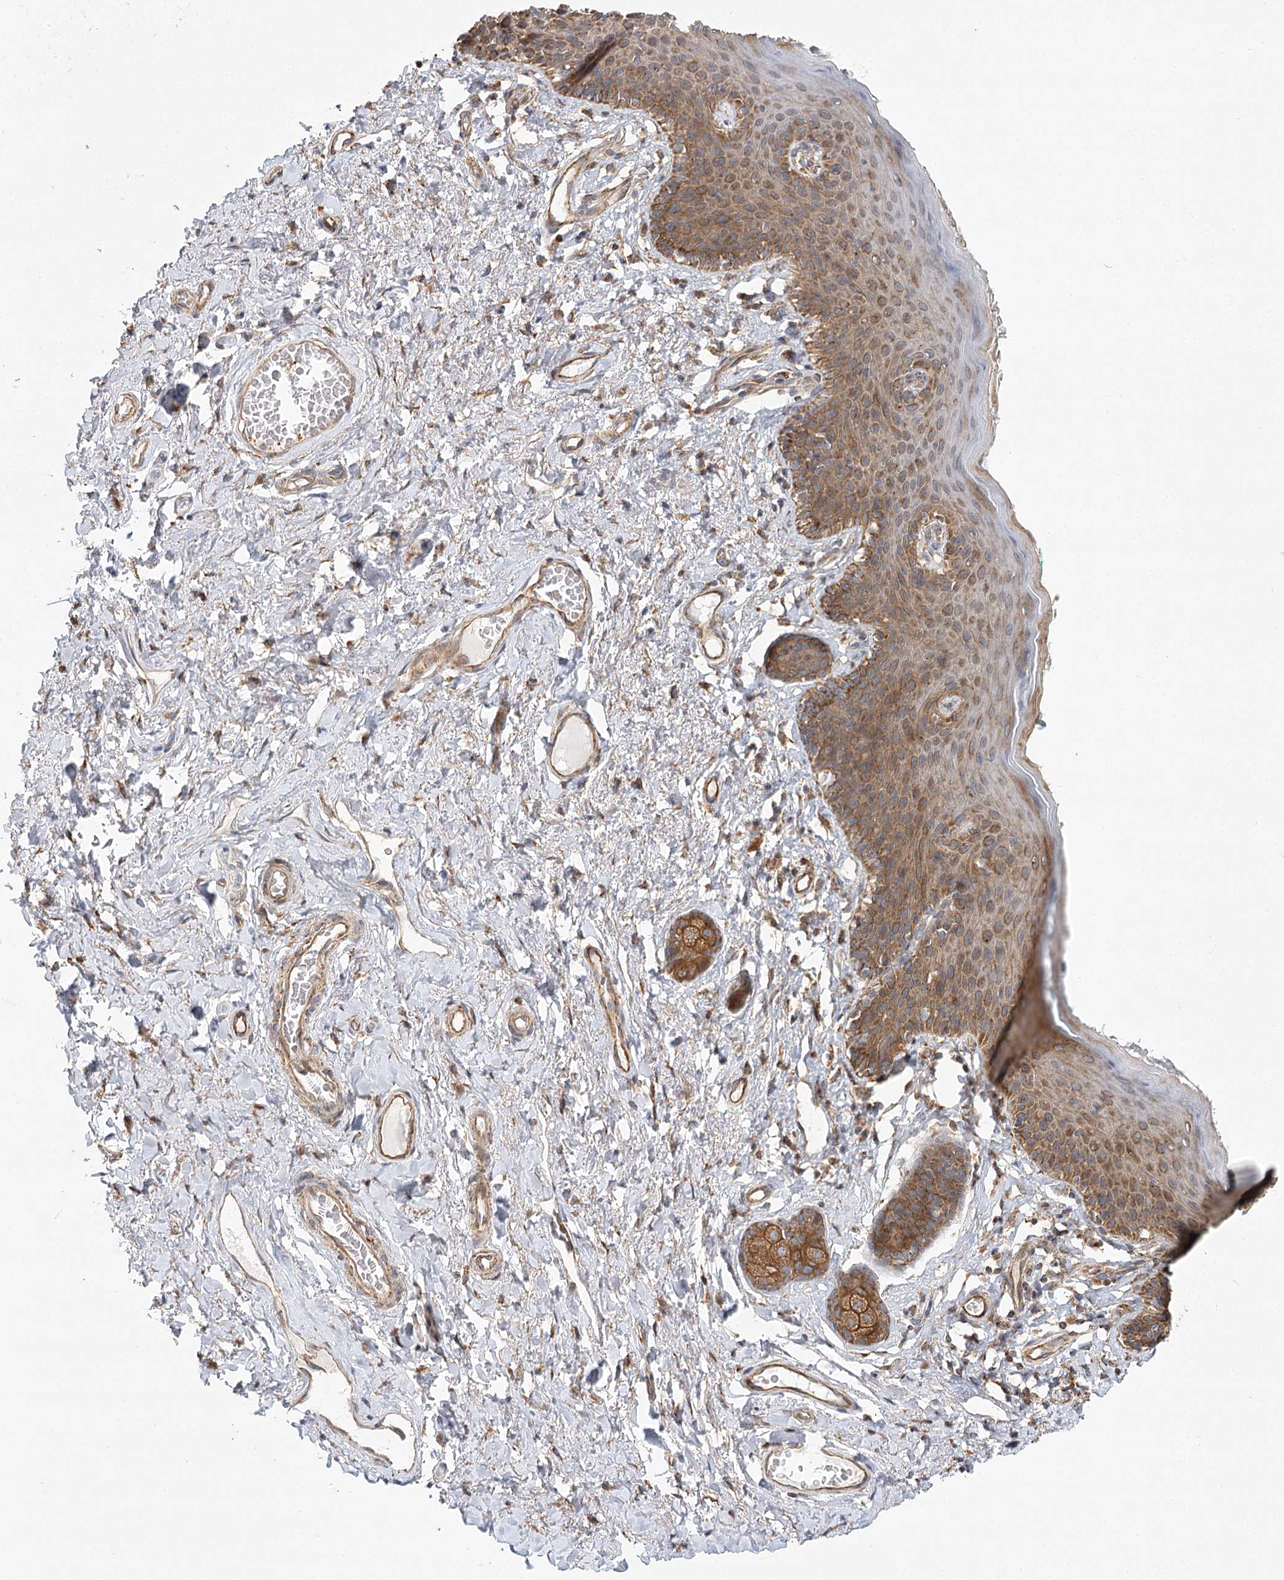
{"staining": {"intensity": "moderate", "quantity": ">75%", "location": "cytoplasmic/membranous"}, "tissue": "skin", "cell_type": "Epidermal cells", "image_type": "normal", "snomed": [{"axis": "morphology", "description": "Normal tissue, NOS"}, {"axis": "topography", "description": "Vulva"}], "caption": "Immunohistochemistry (IHC) photomicrograph of normal skin: skin stained using immunohistochemistry demonstrates medium levels of moderate protein expression localized specifically in the cytoplasmic/membranous of epidermal cells, appearing as a cytoplasmic/membranous brown color.", "gene": "ZFYVE16", "patient": {"sex": "female", "age": 66}}